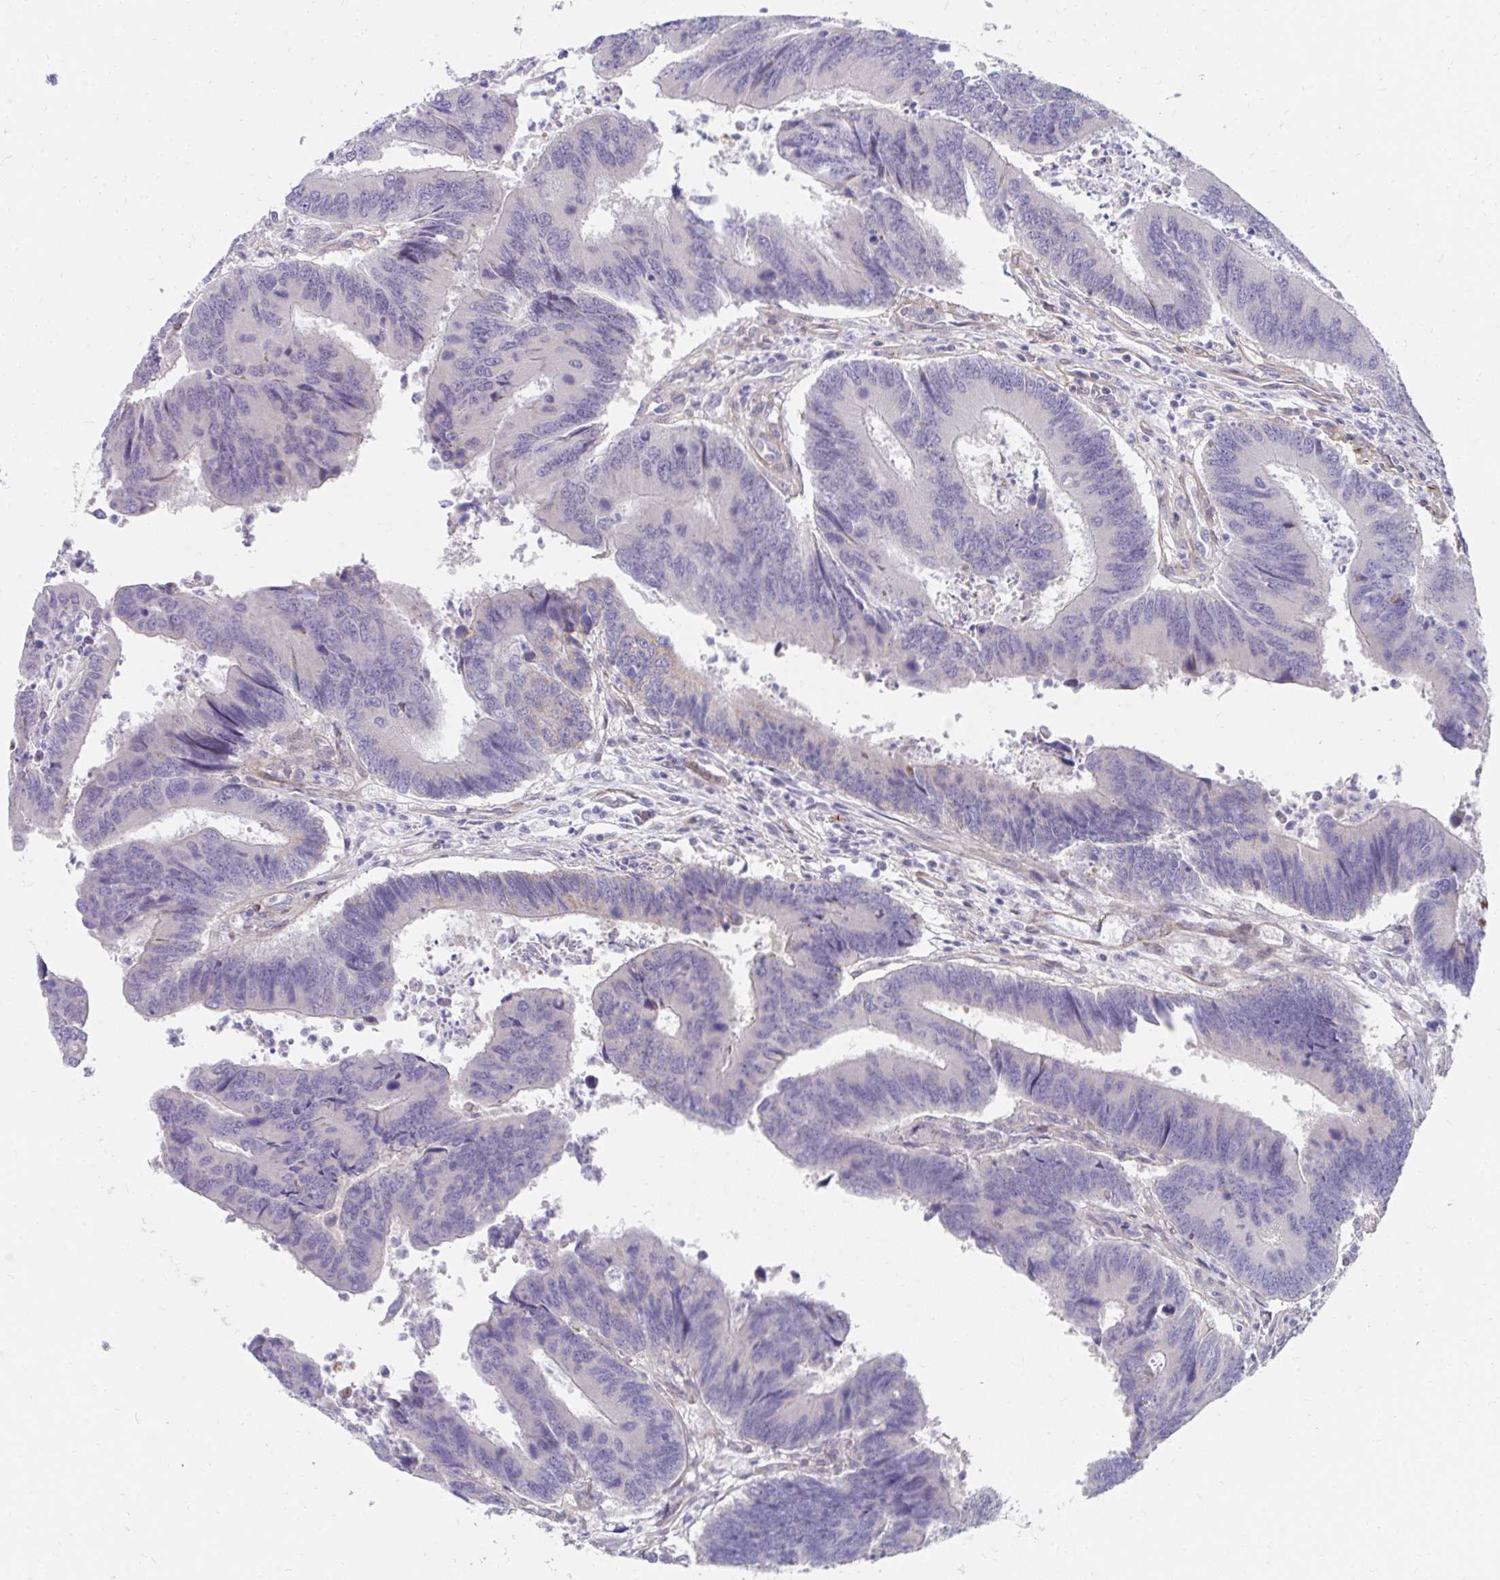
{"staining": {"intensity": "negative", "quantity": "none", "location": "none"}, "tissue": "colorectal cancer", "cell_type": "Tumor cells", "image_type": "cancer", "snomed": [{"axis": "morphology", "description": "Adenocarcinoma, NOS"}, {"axis": "topography", "description": "Colon"}], "caption": "Human colorectal cancer stained for a protein using immunohistochemistry (IHC) demonstrates no positivity in tumor cells.", "gene": "SLAMF7", "patient": {"sex": "female", "age": 67}}